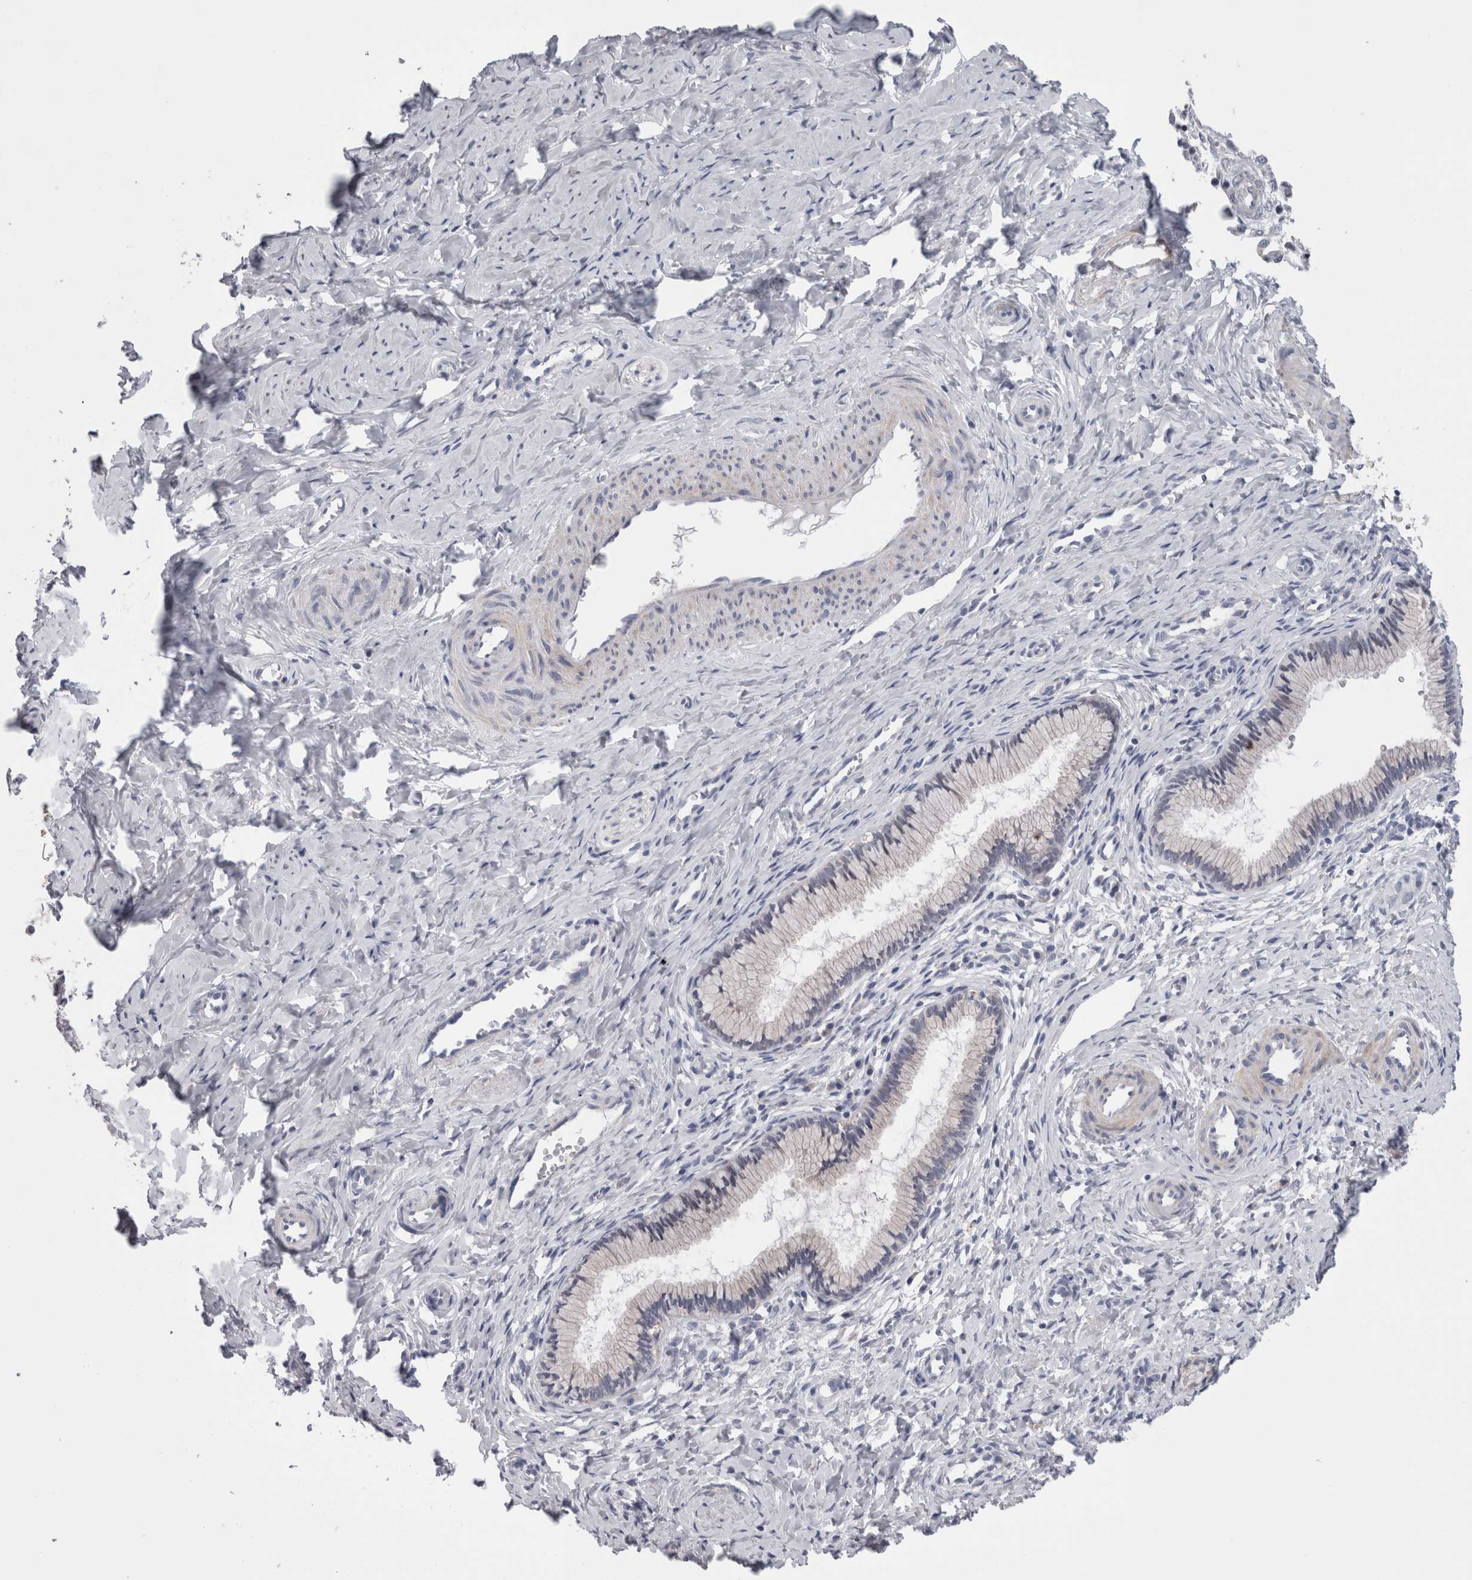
{"staining": {"intensity": "negative", "quantity": "none", "location": "none"}, "tissue": "cervix", "cell_type": "Glandular cells", "image_type": "normal", "snomed": [{"axis": "morphology", "description": "Normal tissue, NOS"}, {"axis": "topography", "description": "Cervix"}], "caption": "Glandular cells show no significant protein expression in benign cervix.", "gene": "GDAP1", "patient": {"sex": "female", "age": 27}}